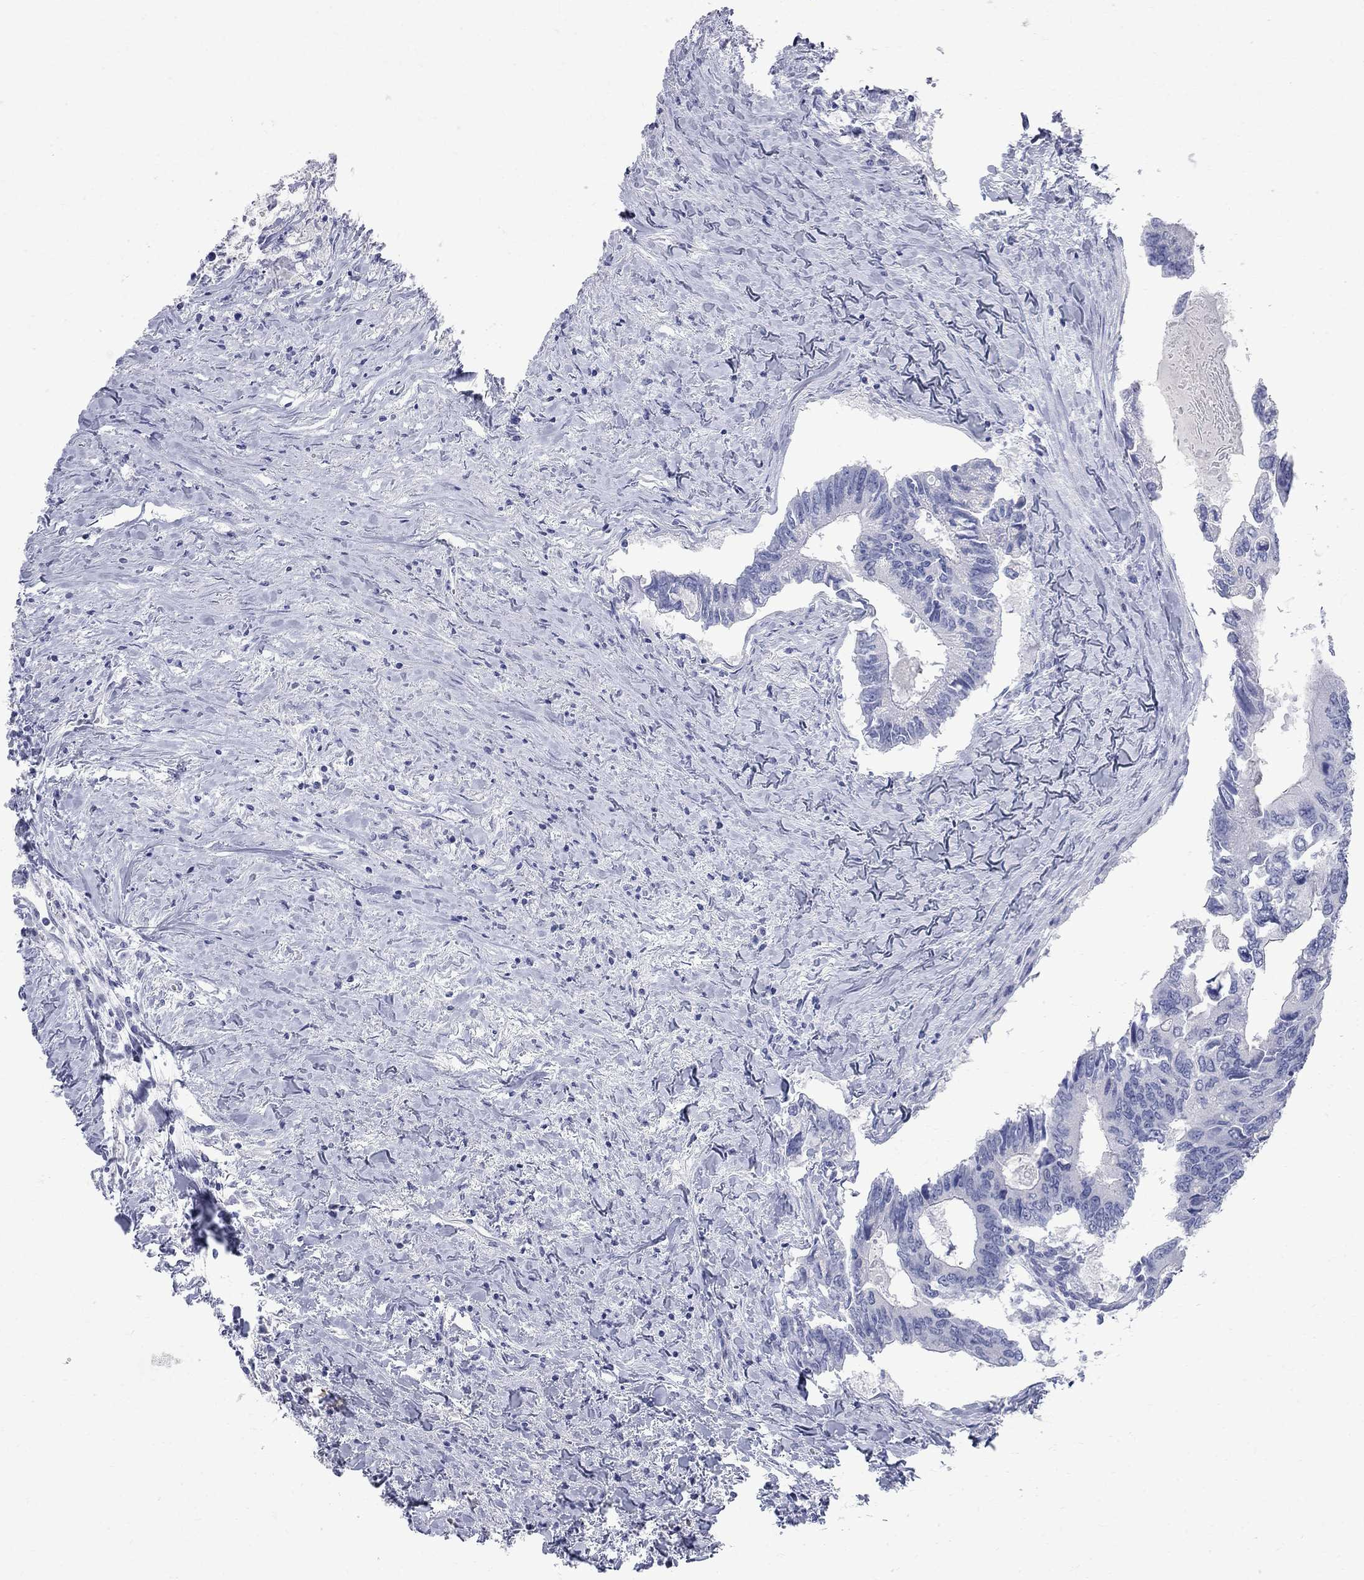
{"staining": {"intensity": "negative", "quantity": "none", "location": "none"}, "tissue": "colorectal cancer", "cell_type": "Tumor cells", "image_type": "cancer", "snomed": [{"axis": "morphology", "description": "Adenocarcinoma, NOS"}, {"axis": "topography", "description": "Colon"}], "caption": "Tumor cells are negative for brown protein staining in colorectal cancer.", "gene": "BPIFB1", "patient": {"sex": "male", "age": 53}}